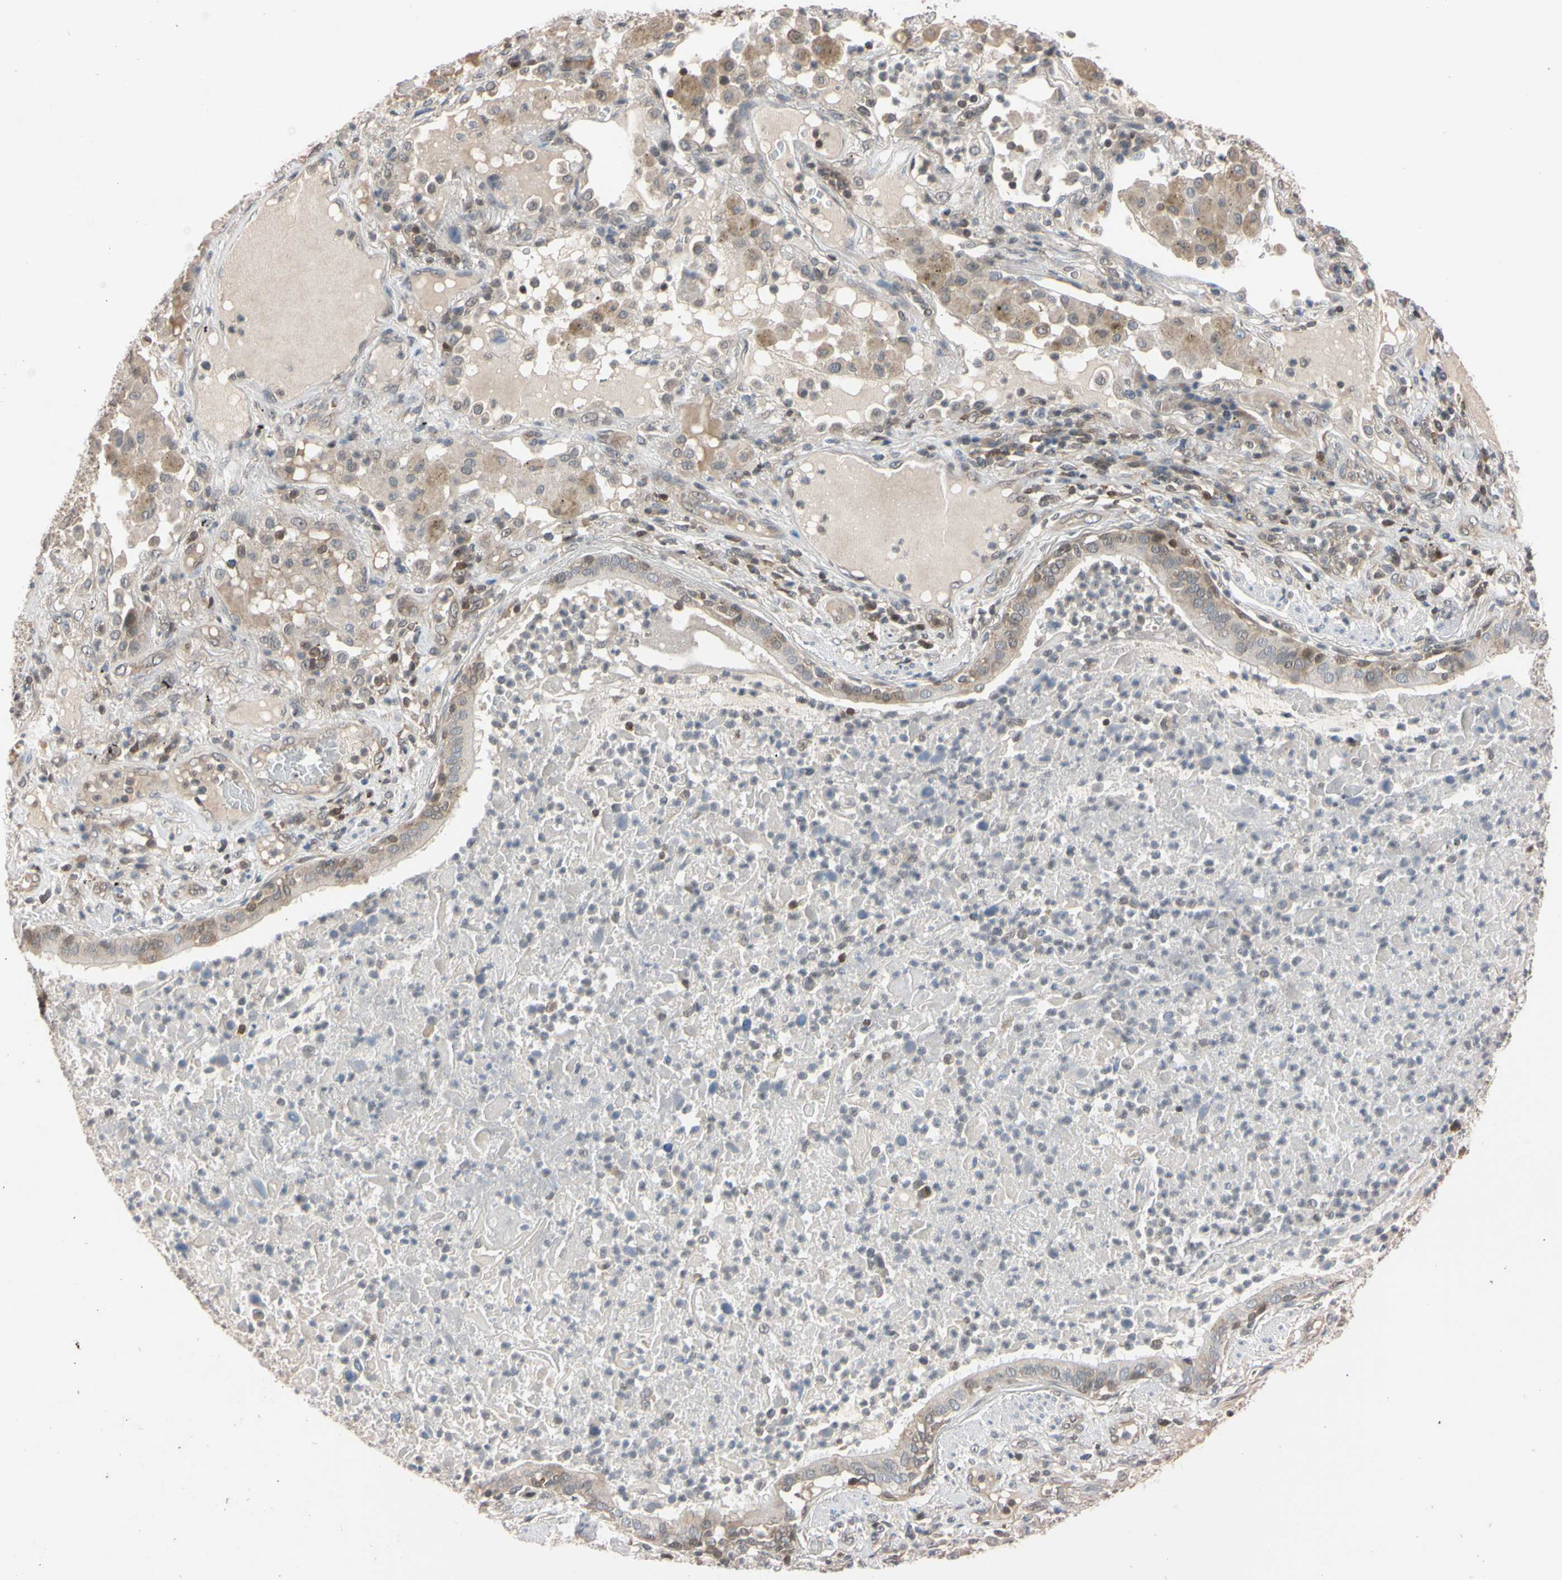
{"staining": {"intensity": "weak", "quantity": "<25%", "location": "cytoplasmic/membranous"}, "tissue": "lung cancer", "cell_type": "Tumor cells", "image_type": "cancer", "snomed": [{"axis": "morphology", "description": "Squamous cell carcinoma, NOS"}, {"axis": "topography", "description": "Lung"}], "caption": "The image shows no significant staining in tumor cells of lung cancer (squamous cell carcinoma). The staining was performed using DAB to visualize the protein expression in brown, while the nuclei were stained in blue with hematoxylin (Magnification: 20x).", "gene": "UBE2I", "patient": {"sex": "male", "age": 57}}